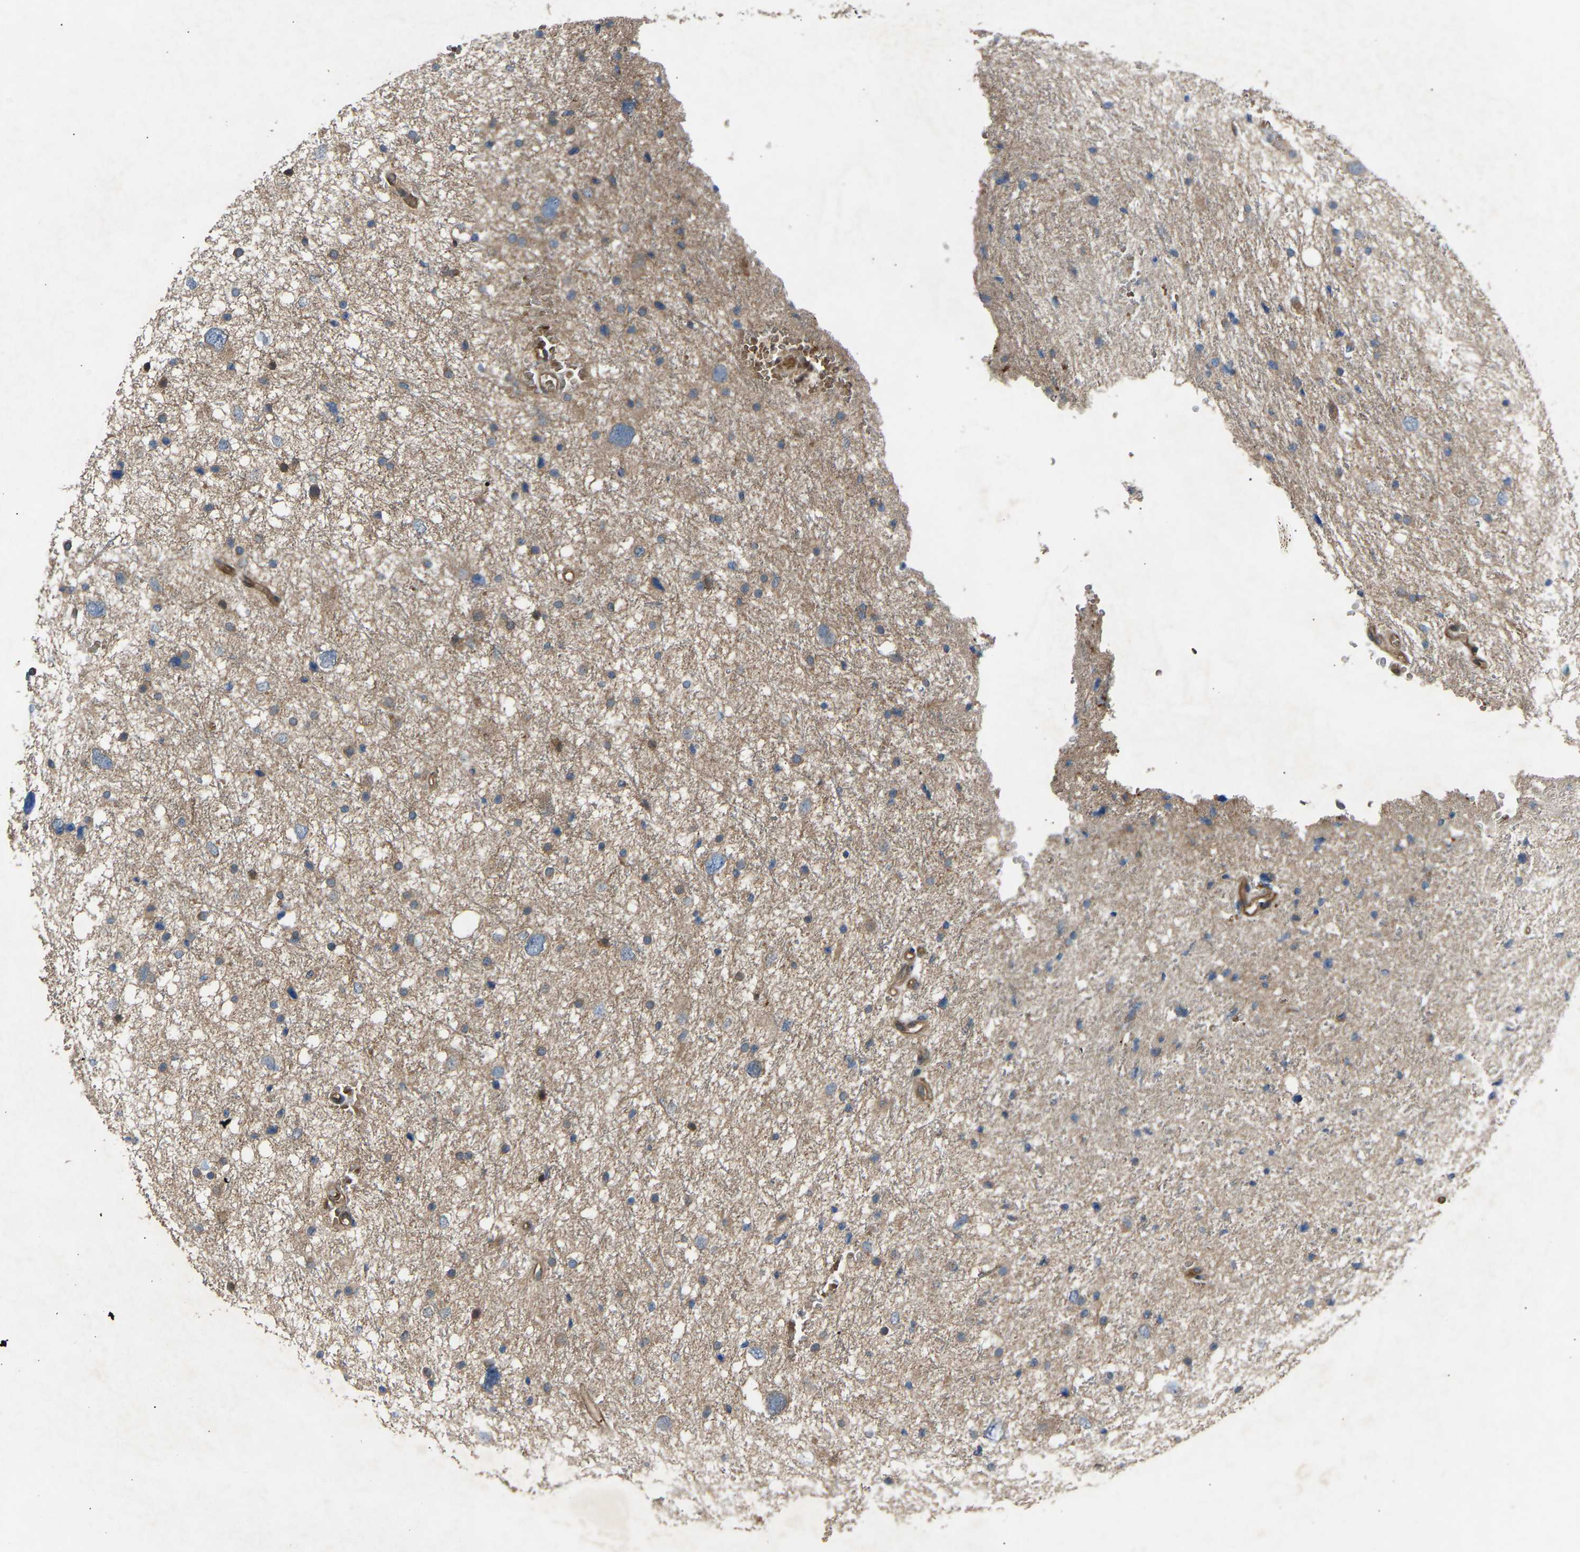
{"staining": {"intensity": "moderate", "quantity": "<25%", "location": "cytoplasmic/membranous"}, "tissue": "glioma", "cell_type": "Tumor cells", "image_type": "cancer", "snomed": [{"axis": "morphology", "description": "Glioma, malignant, Low grade"}, {"axis": "topography", "description": "Brain"}], "caption": "Glioma was stained to show a protein in brown. There is low levels of moderate cytoplasmic/membranous positivity in approximately <25% of tumor cells.", "gene": "GAS2L1", "patient": {"sex": "female", "age": 37}}